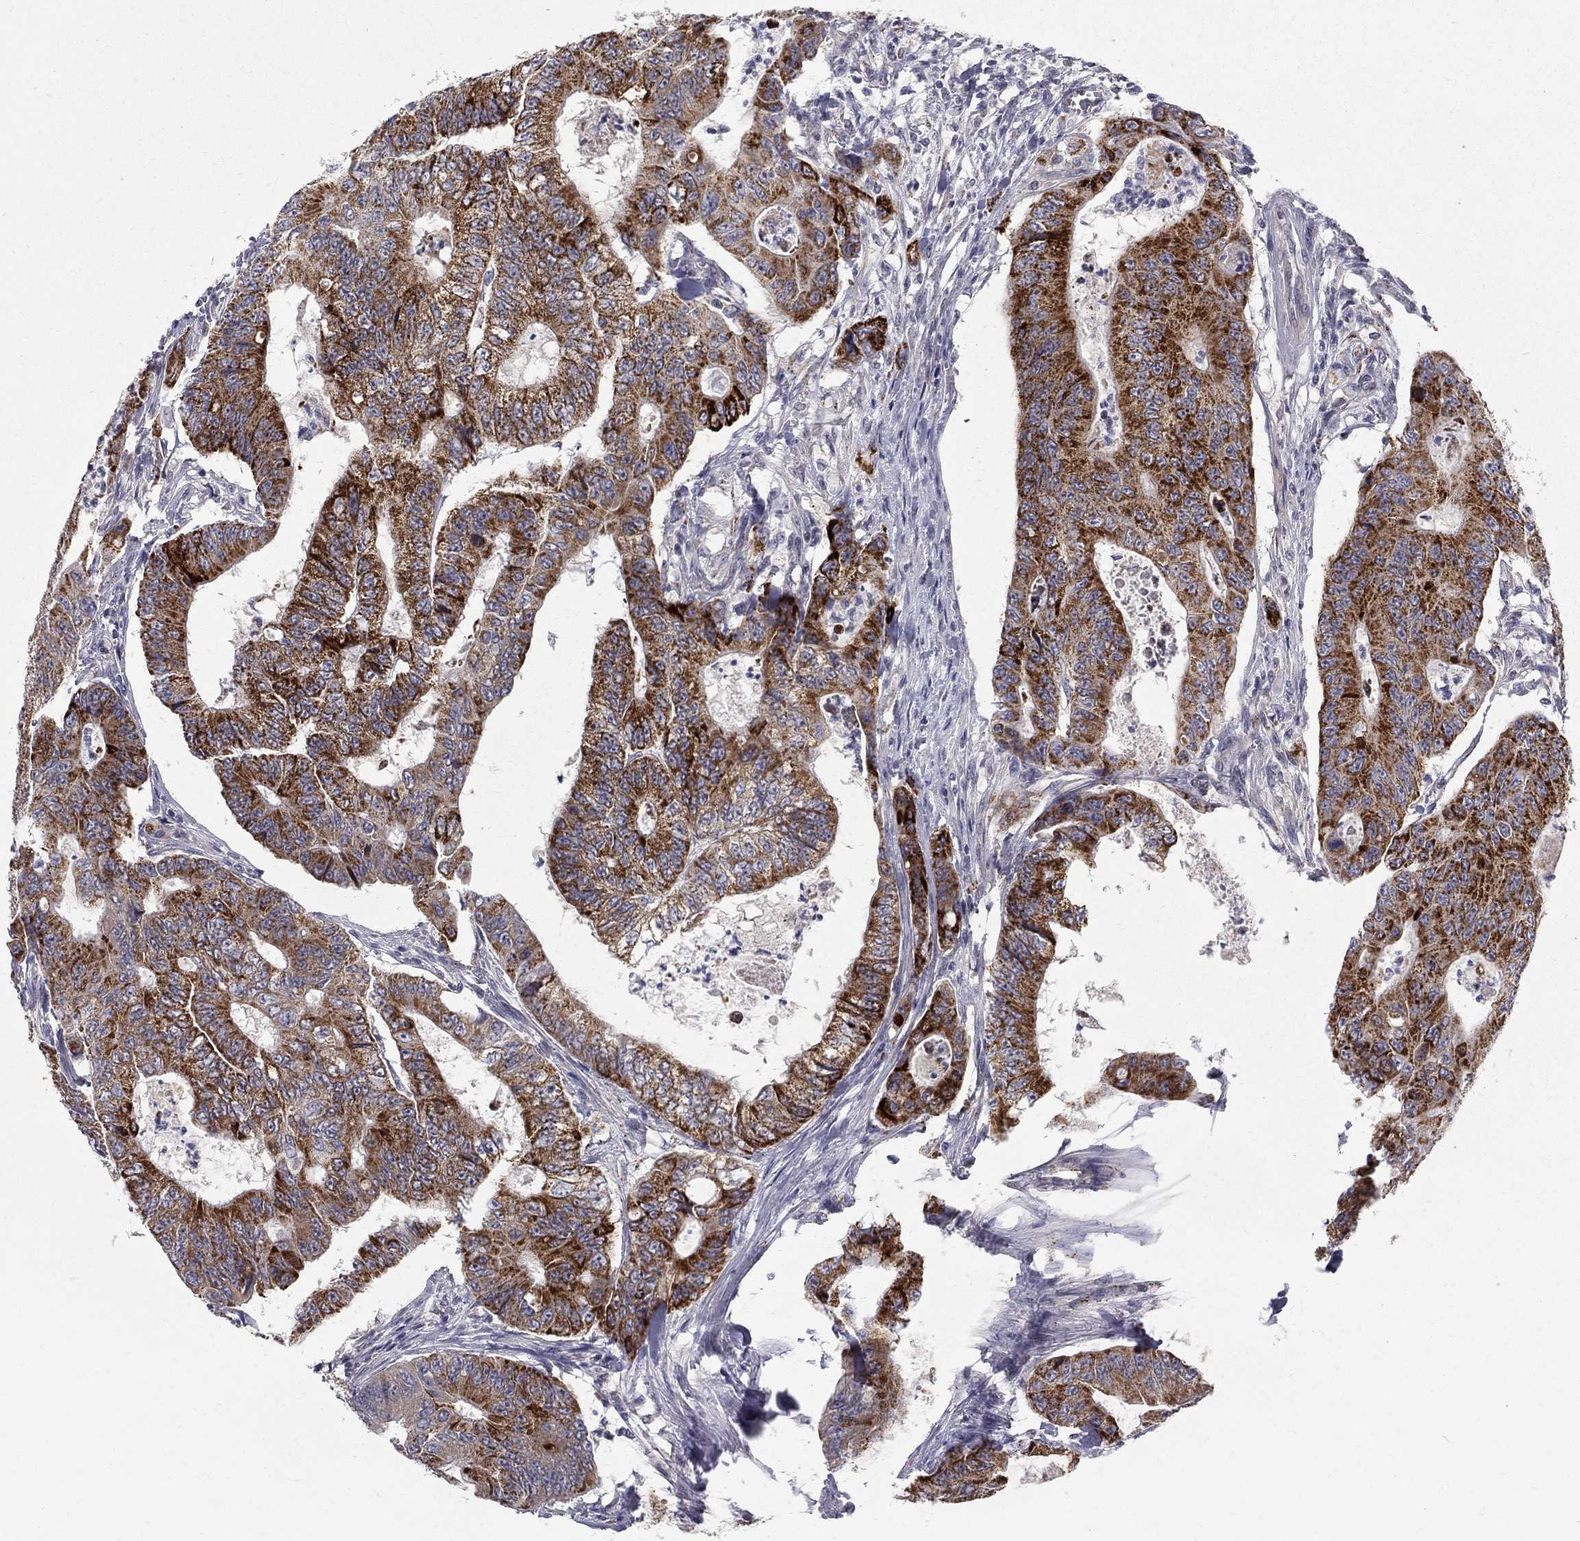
{"staining": {"intensity": "strong", "quantity": "25%-75%", "location": "cytoplasmic/membranous"}, "tissue": "colorectal cancer", "cell_type": "Tumor cells", "image_type": "cancer", "snomed": [{"axis": "morphology", "description": "Adenocarcinoma, NOS"}, {"axis": "topography", "description": "Colon"}], "caption": "A brown stain shows strong cytoplasmic/membranous positivity of a protein in adenocarcinoma (colorectal) tumor cells. The staining was performed using DAB, with brown indicating positive protein expression. Nuclei are stained blue with hematoxylin.", "gene": "CLIC6", "patient": {"sex": "female", "age": 48}}